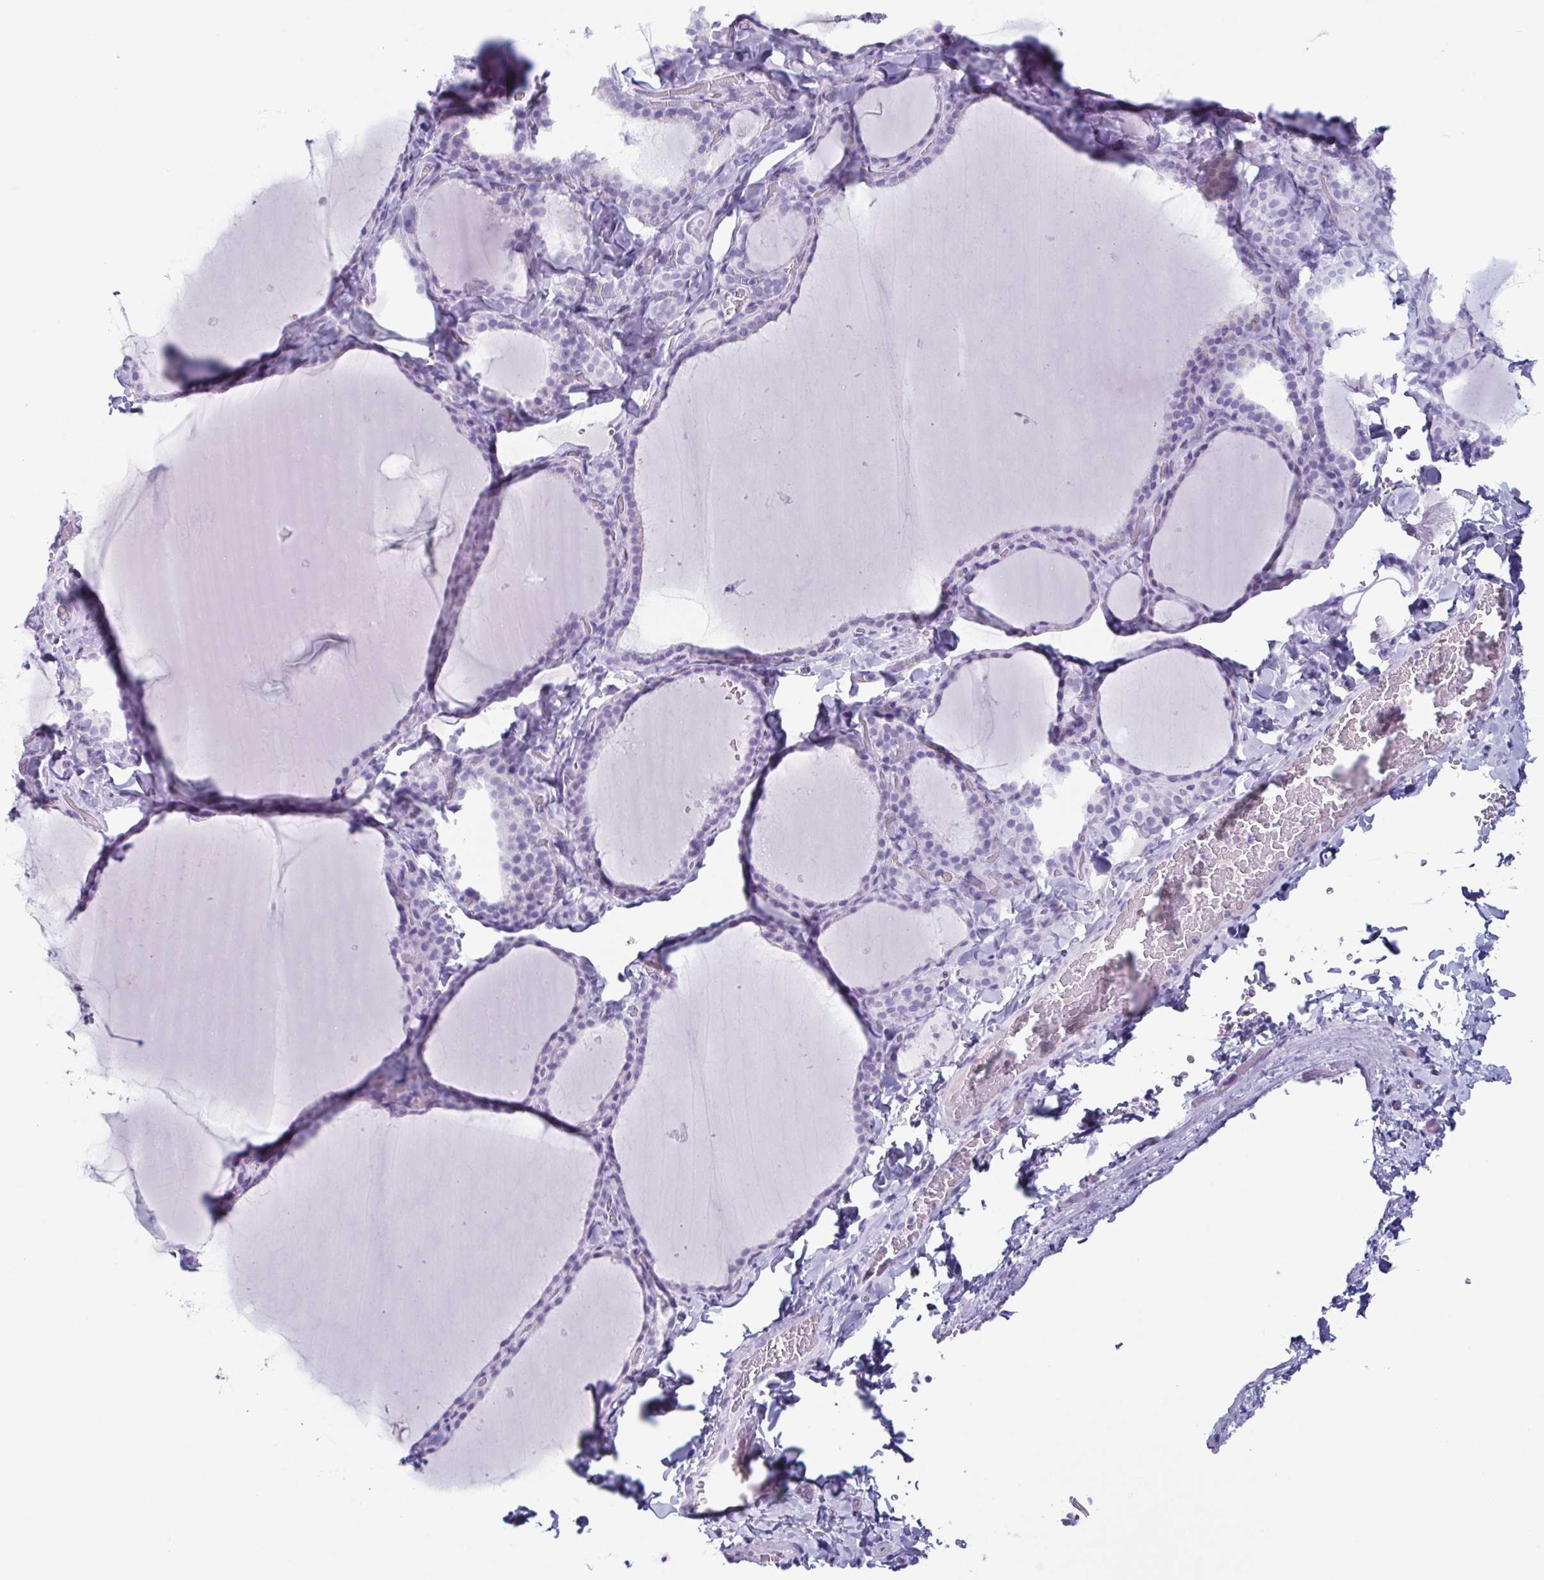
{"staining": {"intensity": "negative", "quantity": "none", "location": "none"}, "tissue": "thyroid gland", "cell_type": "Glandular cells", "image_type": "normal", "snomed": [{"axis": "morphology", "description": "Normal tissue, NOS"}, {"axis": "topography", "description": "Thyroid gland"}], "caption": "An image of thyroid gland stained for a protein demonstrates no brown staining in glandular cells.", "gene": "ENKUR", "patient": {"sex": "female", "age": 22}}